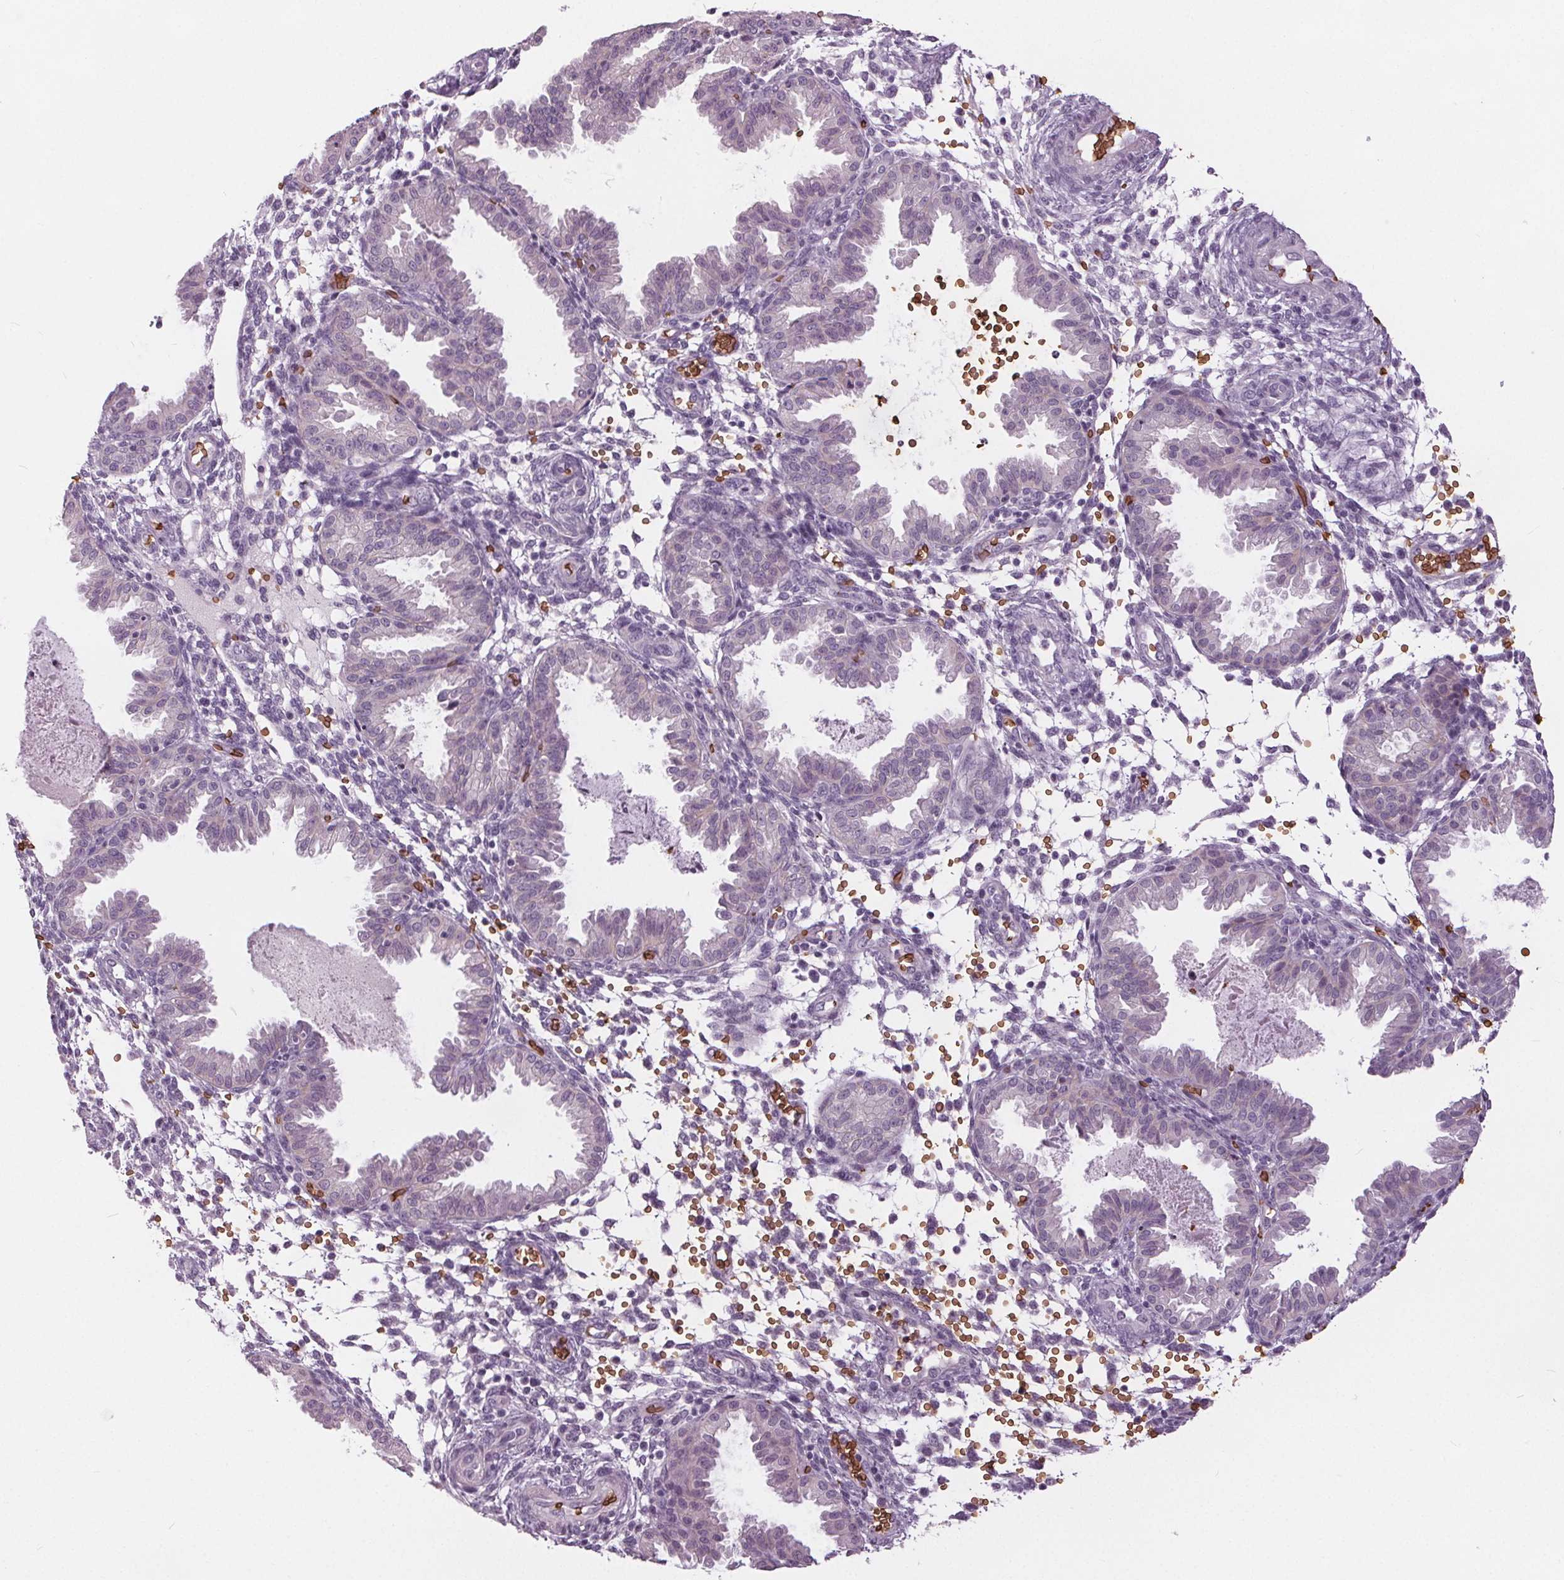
{"staining": {"intensity": "negative", "quantity": "none", "location": "none"}, "tissue": "endometrium", "cell_type": "Cells in endometrial stroma", "image_type": "normal", "snomed": [{"axis": "morphology", "description": "Normal tissue, NOS"}, {"axis": "topography", "description": "Endometrium"}], "caption": "Histopathology image shows no protein expression in cells in endometrial stroma of benign endometrium.", "gene": "SLC4A1", "patient": {"sex": "female", "age": 33}}